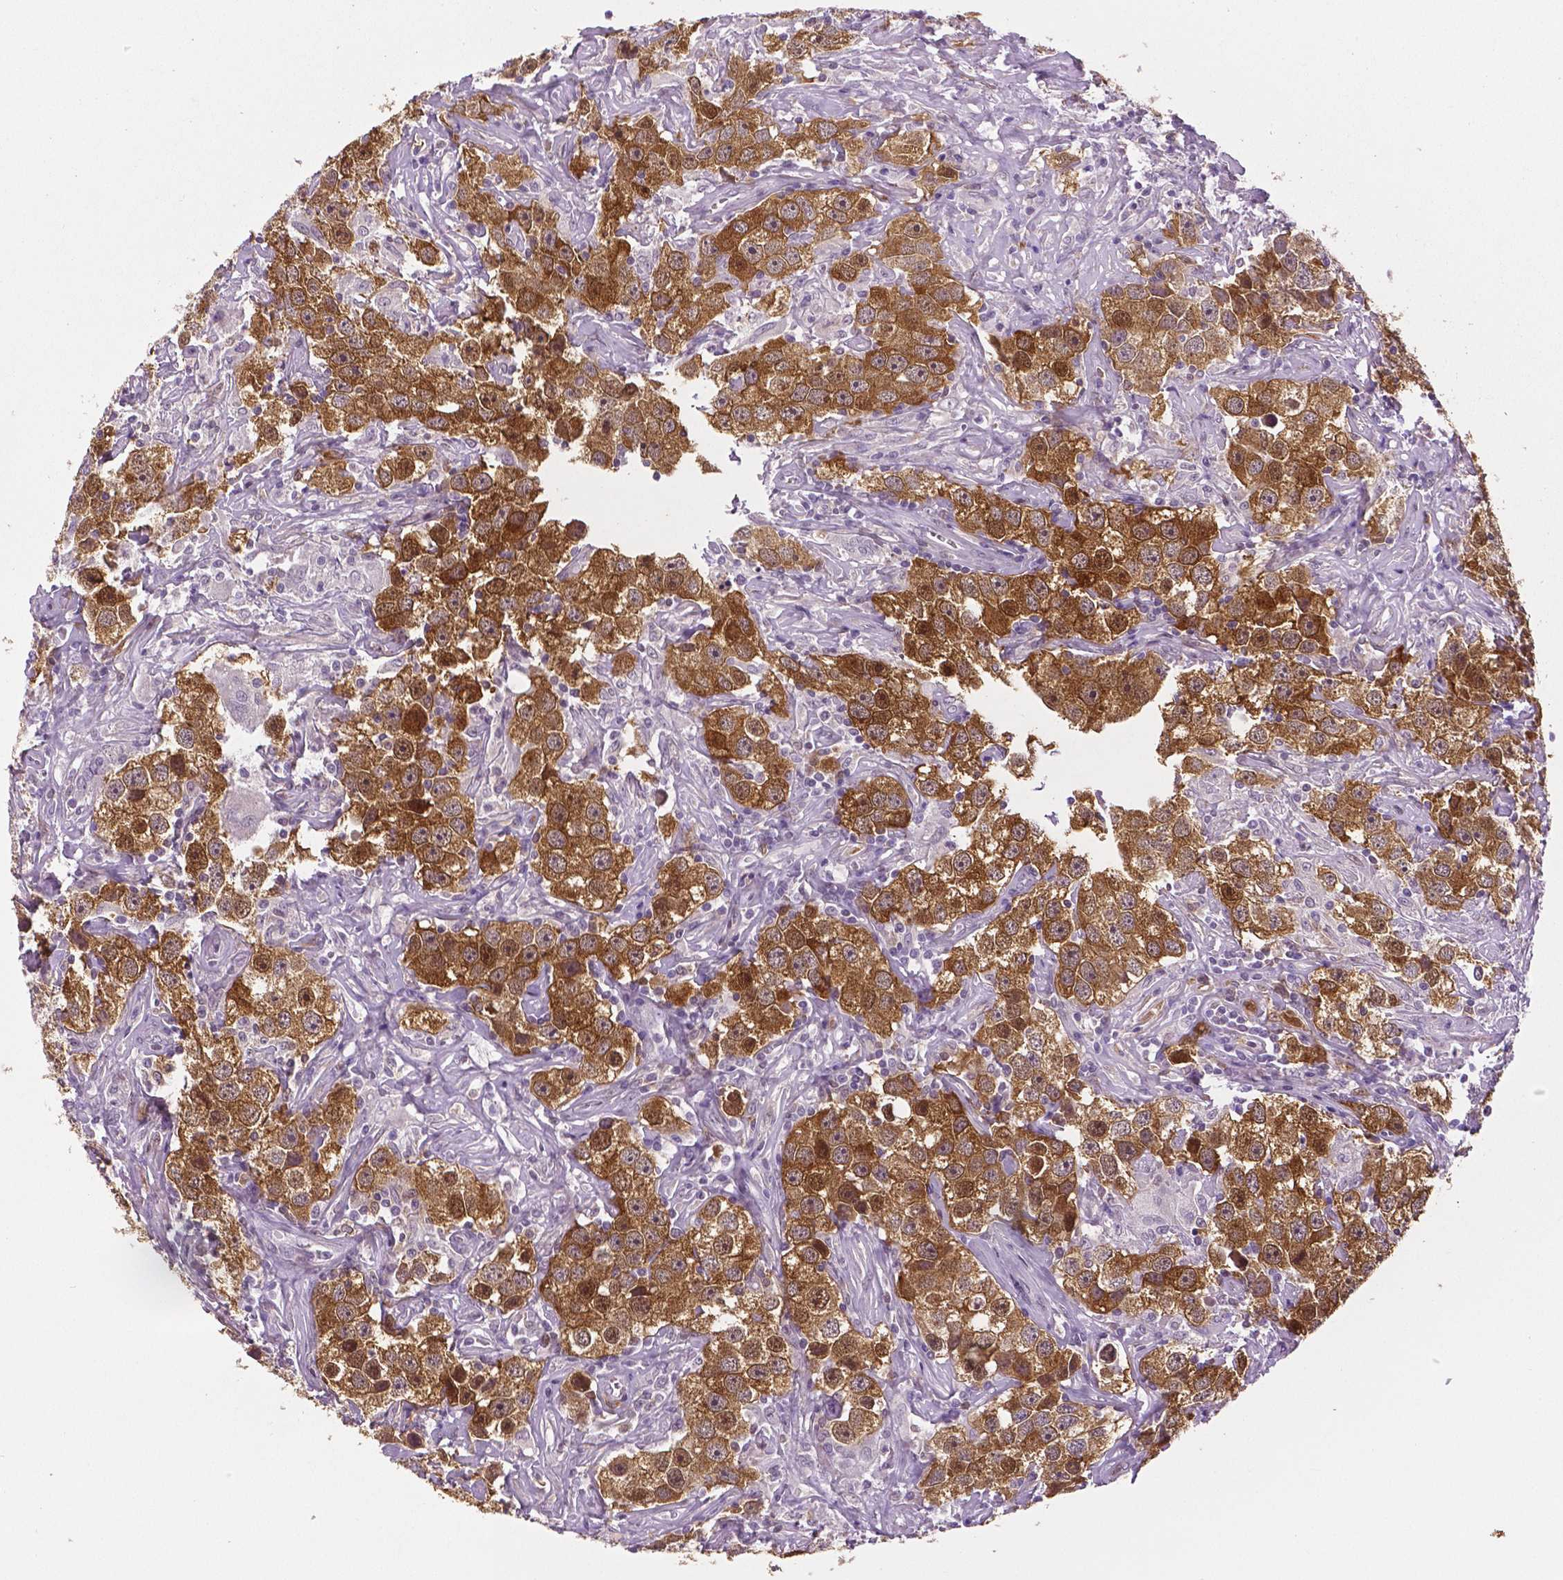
{"staining": {"intensity": "moderate", "quantity": ">75%", "location": "cytoplasmic/membranous,nuclear"}, "tissue": "testis cancer", "cell_type": "Tumor cells", "image_type": "cancer", "snomed": [{"axis": "morphology", "description": "Seminoma, NOS"}, {"axis": "topography", "description": "Testis"}], "caption": "The image reveals staining of seminoma (testis), revealing moderate cytoplasmic/membranous and nuclear protein positivity (brown color) within tumor cells.", "gene": "PHGDH", "patient": {"sex": "male", "age": 49}}